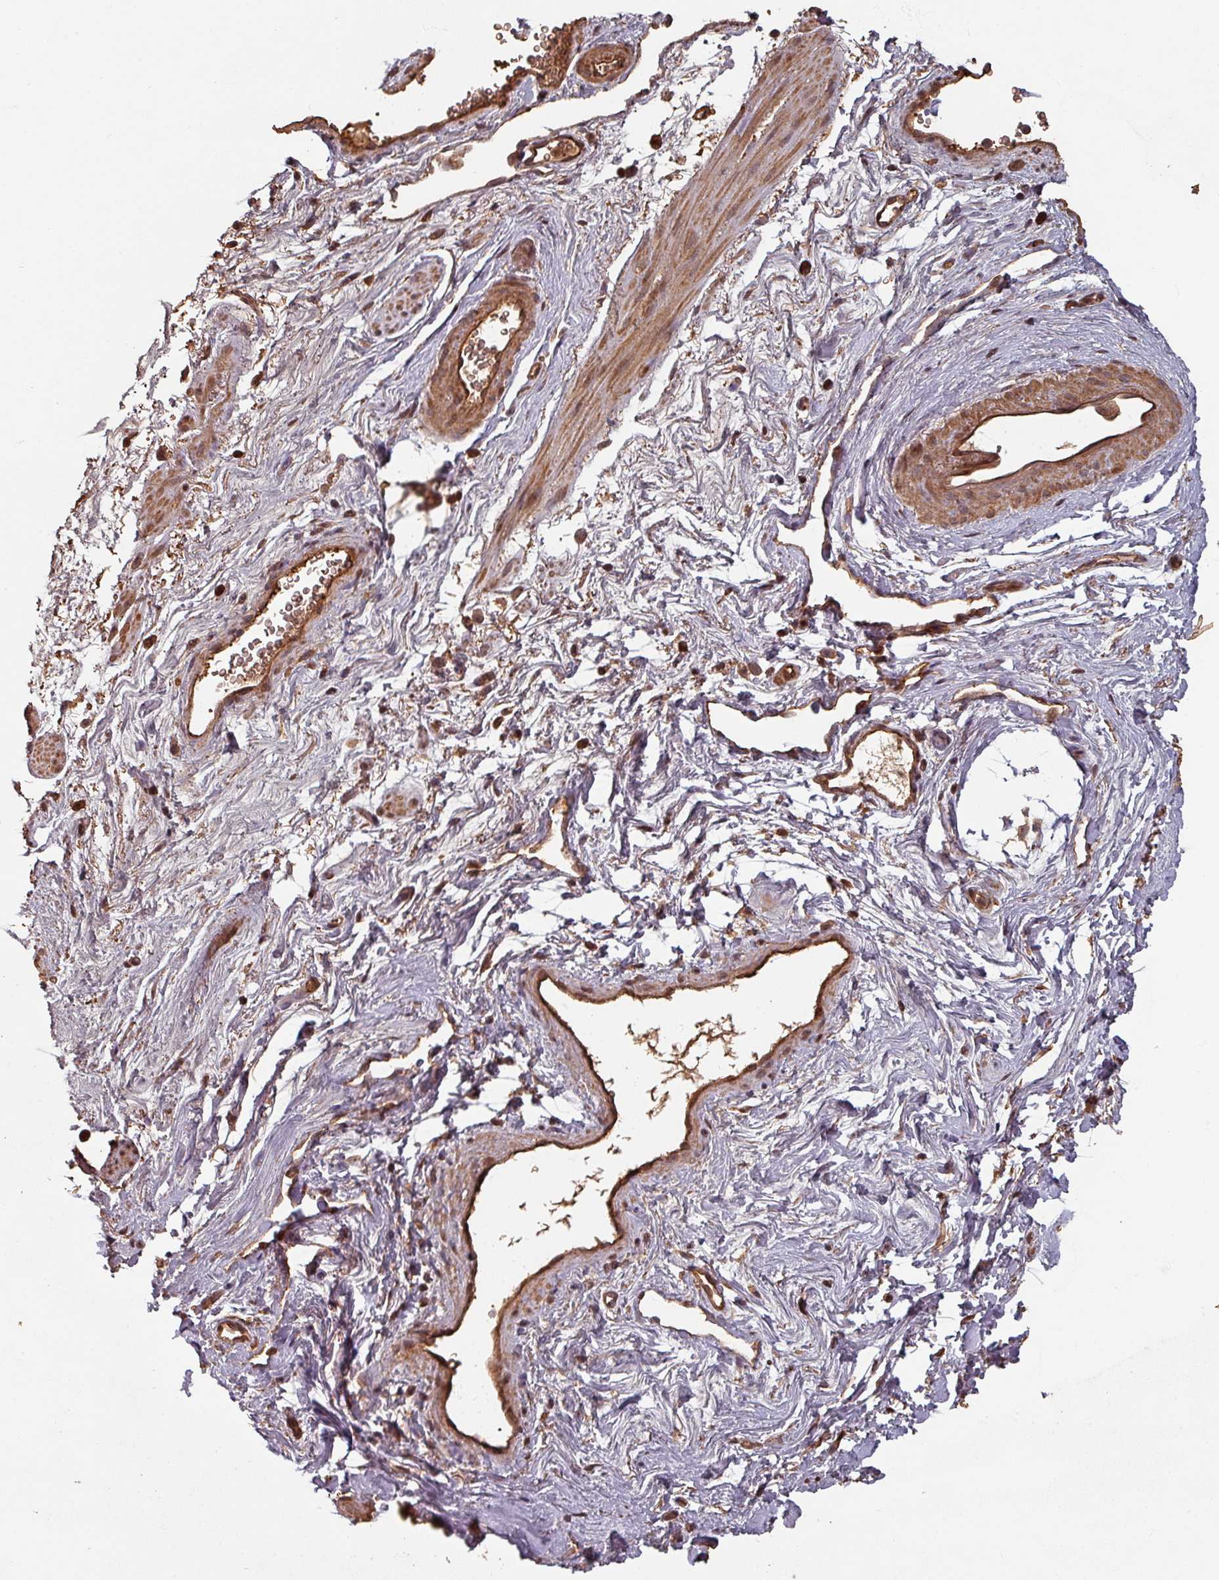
{"staining": {"intensity": "moderate", "quantity": ">75%", "location": "cytoplasmic/membranous,nuclear"}, "tissue": "smooth muscle", "cell_type": "Smooth muscle cells", "image_type": "normal", "snomed": [{"axis": "morphology", "description": "Normal tissue, NOS"}, {"axis": "topography", "description": "Smooth muscle"}, {"axis": "topography", "description": "Peripheral nerve tissue"}], "caption": "This is a histology image of IHC staining of unremarkable smooth muscle, which shows moderate expression in the cytoplasmic/membranous,nuclear of smooth muscle cells.", "gene": "EID1", "patient": {"sex": "male", "age": 69}}